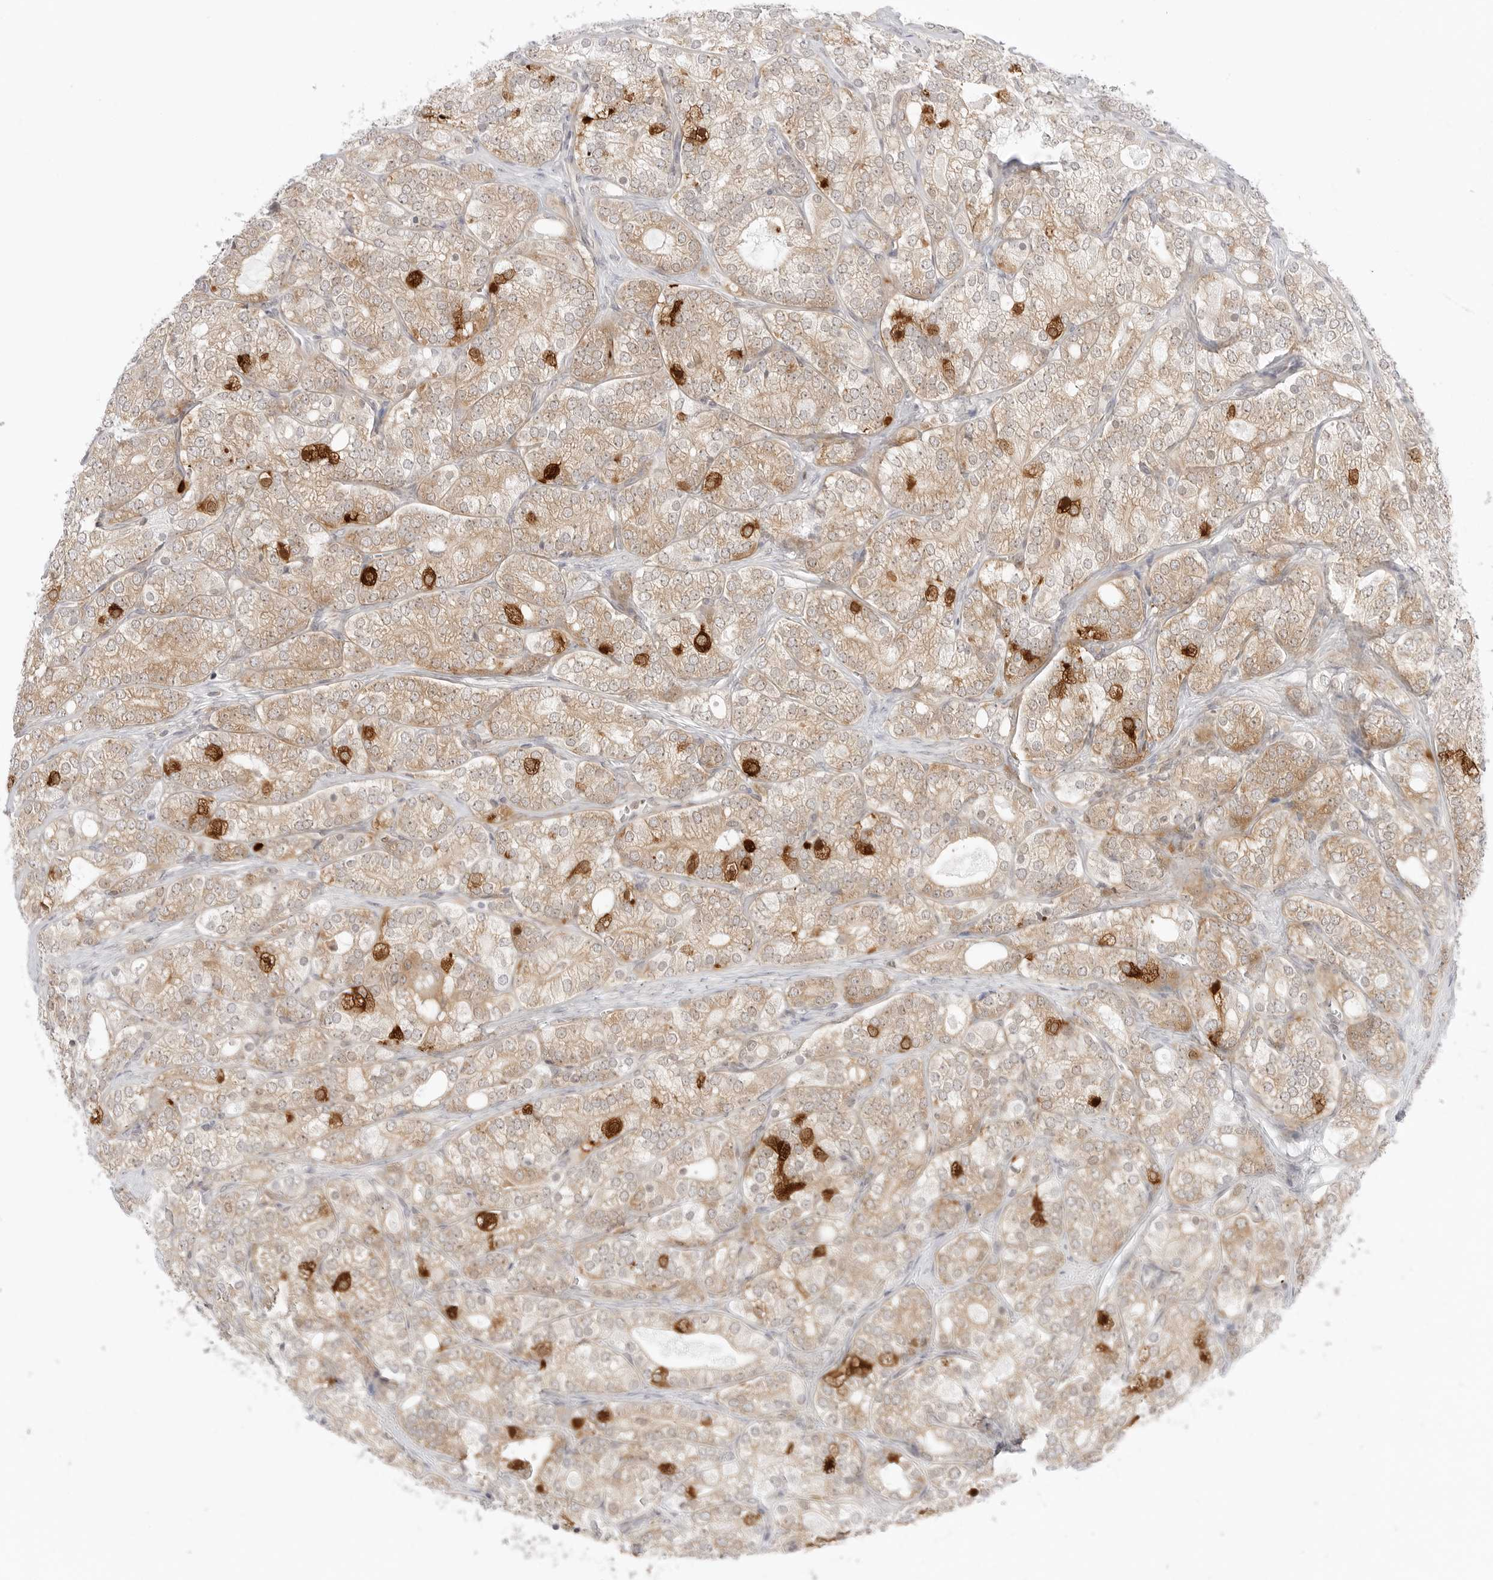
{"staining": {"intensity": "strong", "quantity": "<25%", "location": "cytoplasmic/membranous"}, "tissue": "prostate cancer", "cell_type": "Tumor cells", "image_type": "cancer", "snomed": [{"axis": "morphology", "description": "Adenocarcinoma, High grade"}, {"axis": "topography", "description": "Prostate"}], "caption": "IHC photomicrograph of human prostate adenocarcinoma (high-grade) stained for a protein (brown), which exhibits medium levels of strong cytoplasmic/membranous staining in approximately <25% of tumor cells.", "gene": "NUDC", "patient": {"sex": "male", "age": 57}}